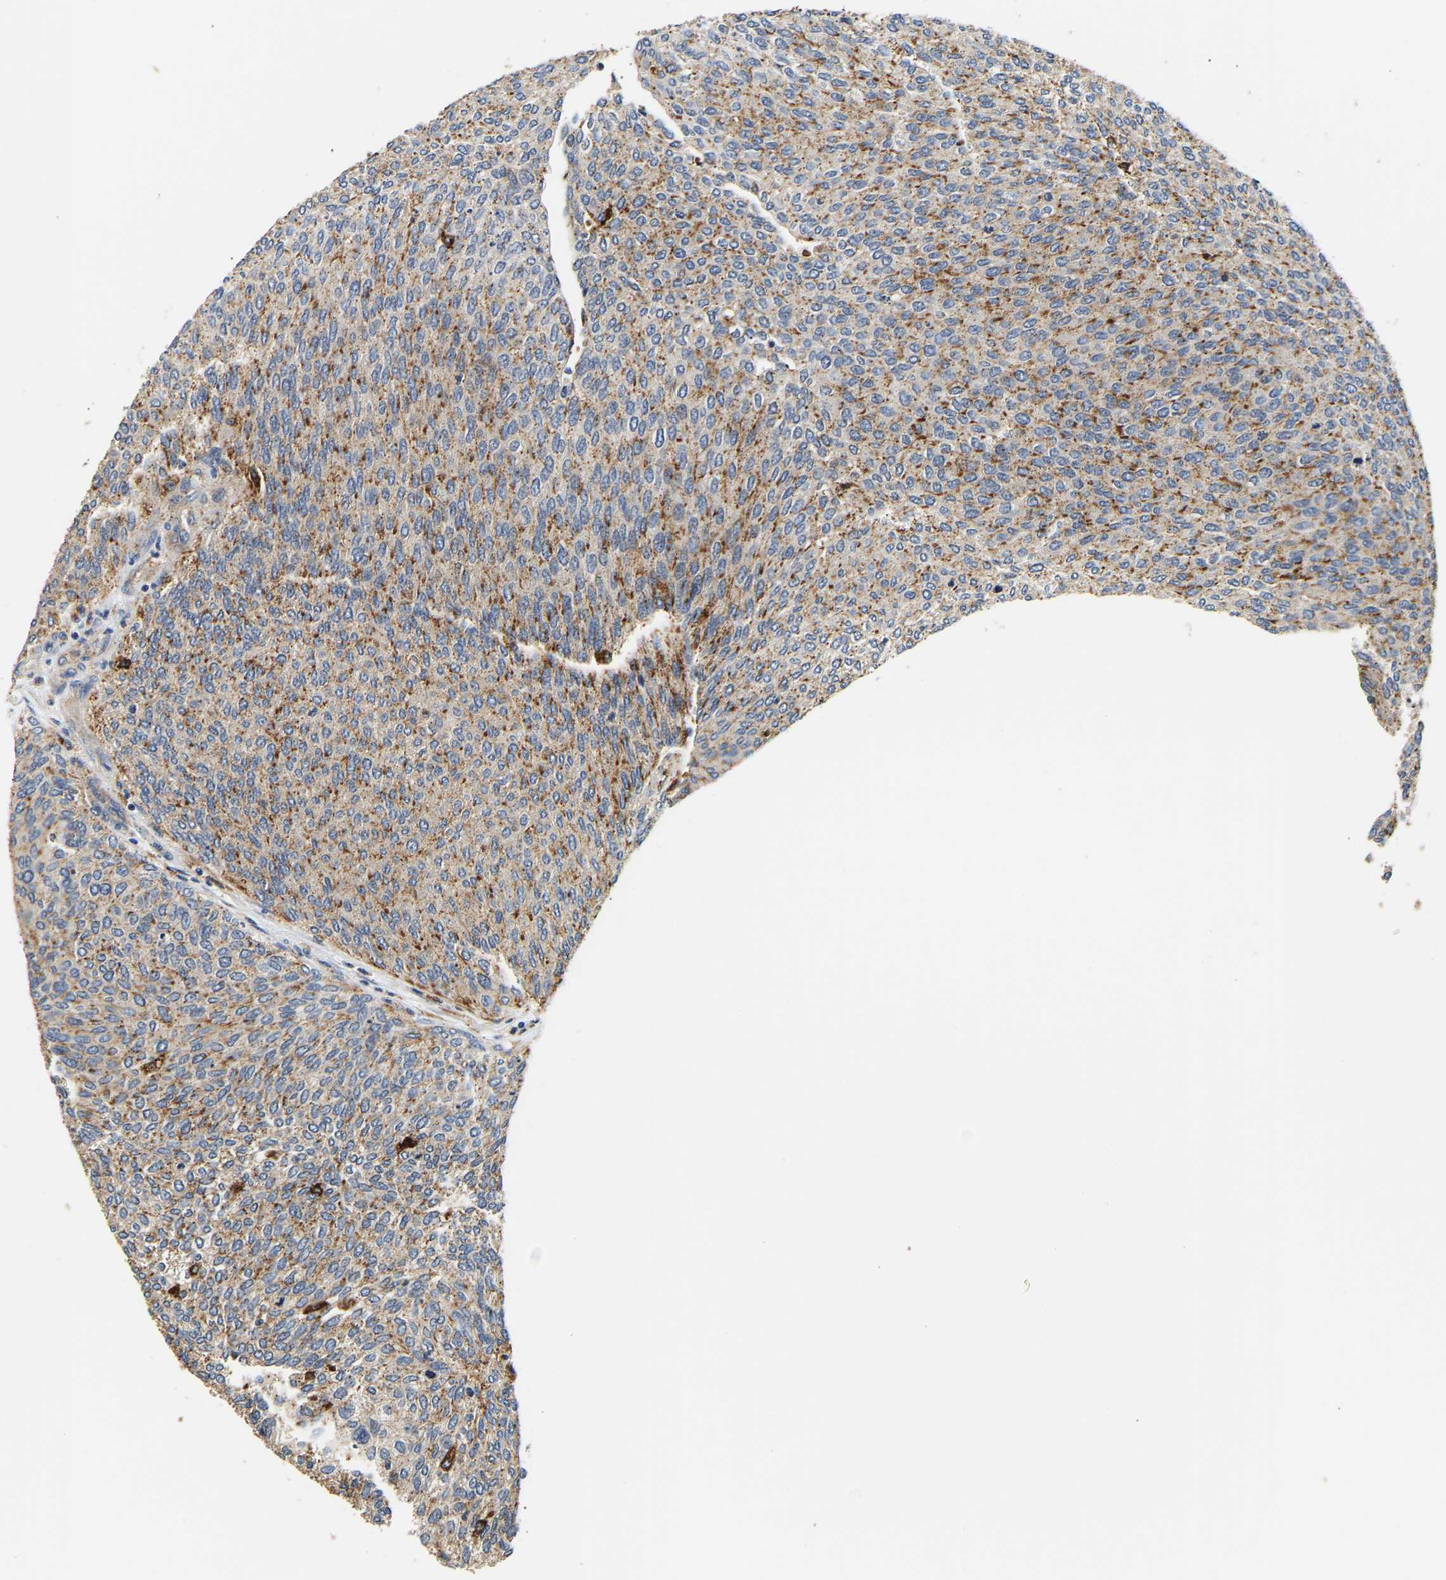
{"staining": {"intensity": "moderate", "quantity": ">75%", "location": "cytoplasmic/membranous"}, "tissue": "urothelial cancer", "cell_type": "Tumor cells", "image_type": "cancer", "snomed": [{"axis": "morphology", "description": "Urothelial carcinoma, Low grade"}, {"axis": "topography", "description": "Urinary bladder"}], "caption": "Brown immunohistochemical staining in urothelial cancer demonstrates moderate cytoplasmic/membranous expression in about >75% of tumor cells.", "gene": "SMU1", "patient": {"sex": "female", "age": 79}}